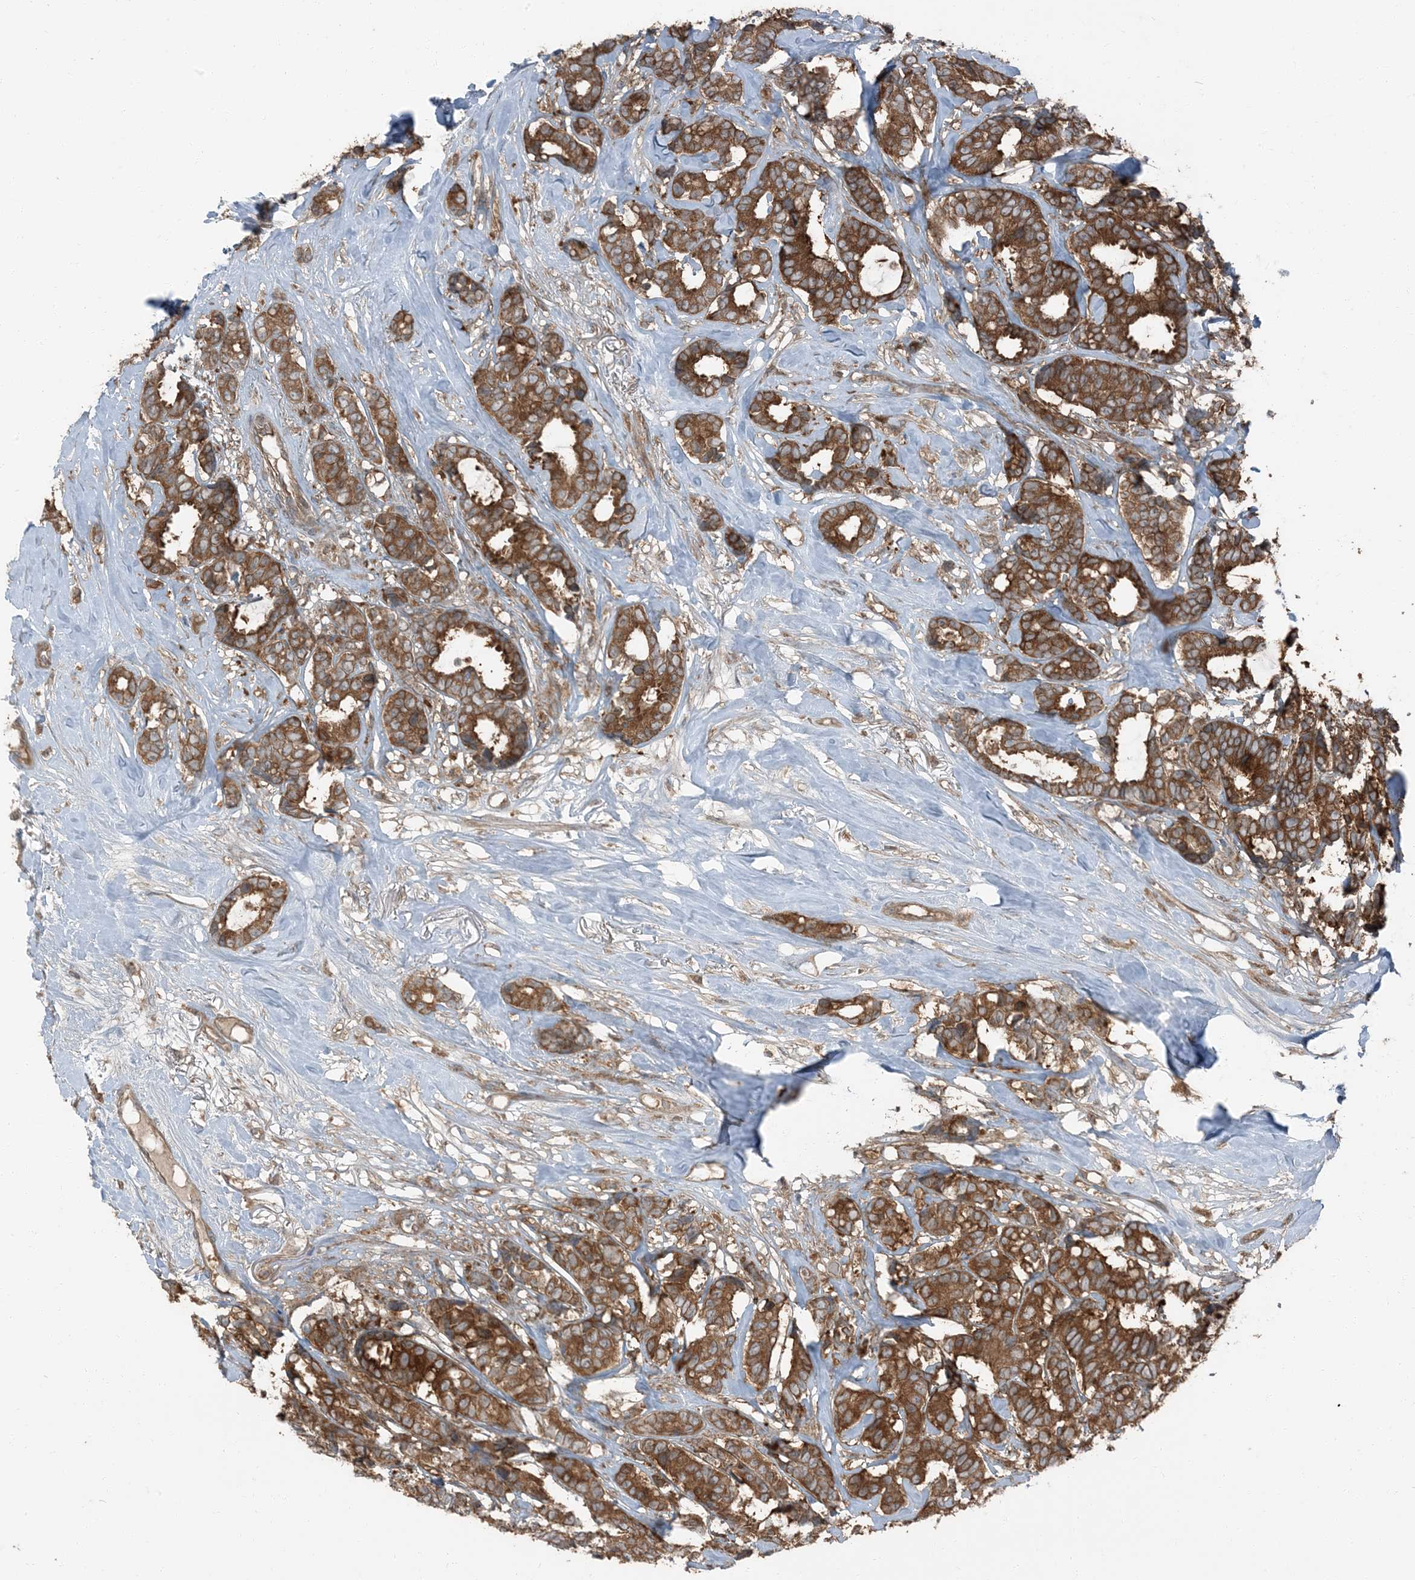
{"staining": {"intensity": "strong", "quantity": ">75%", "location": "cytoplasmic/membranous"}, "tissue": "breast cancer", "cell_type": "Tumor cells", "image_type": "cancer", "snomed": [{"axis": "morphology", "description": "Duct carcinoma"}, {"axis": "topography", "description": "Breast"}], "caption": "Immunohistochemical staining of human breast cancer shows strong cytoplasmic/membranous protein staining in about >75% of tumor cells. (DAB = brown stain, brightfield microscopy at high magnification).", "gene": "RAB3GAP1", "patient": {"sex": "female", "age": 87}}